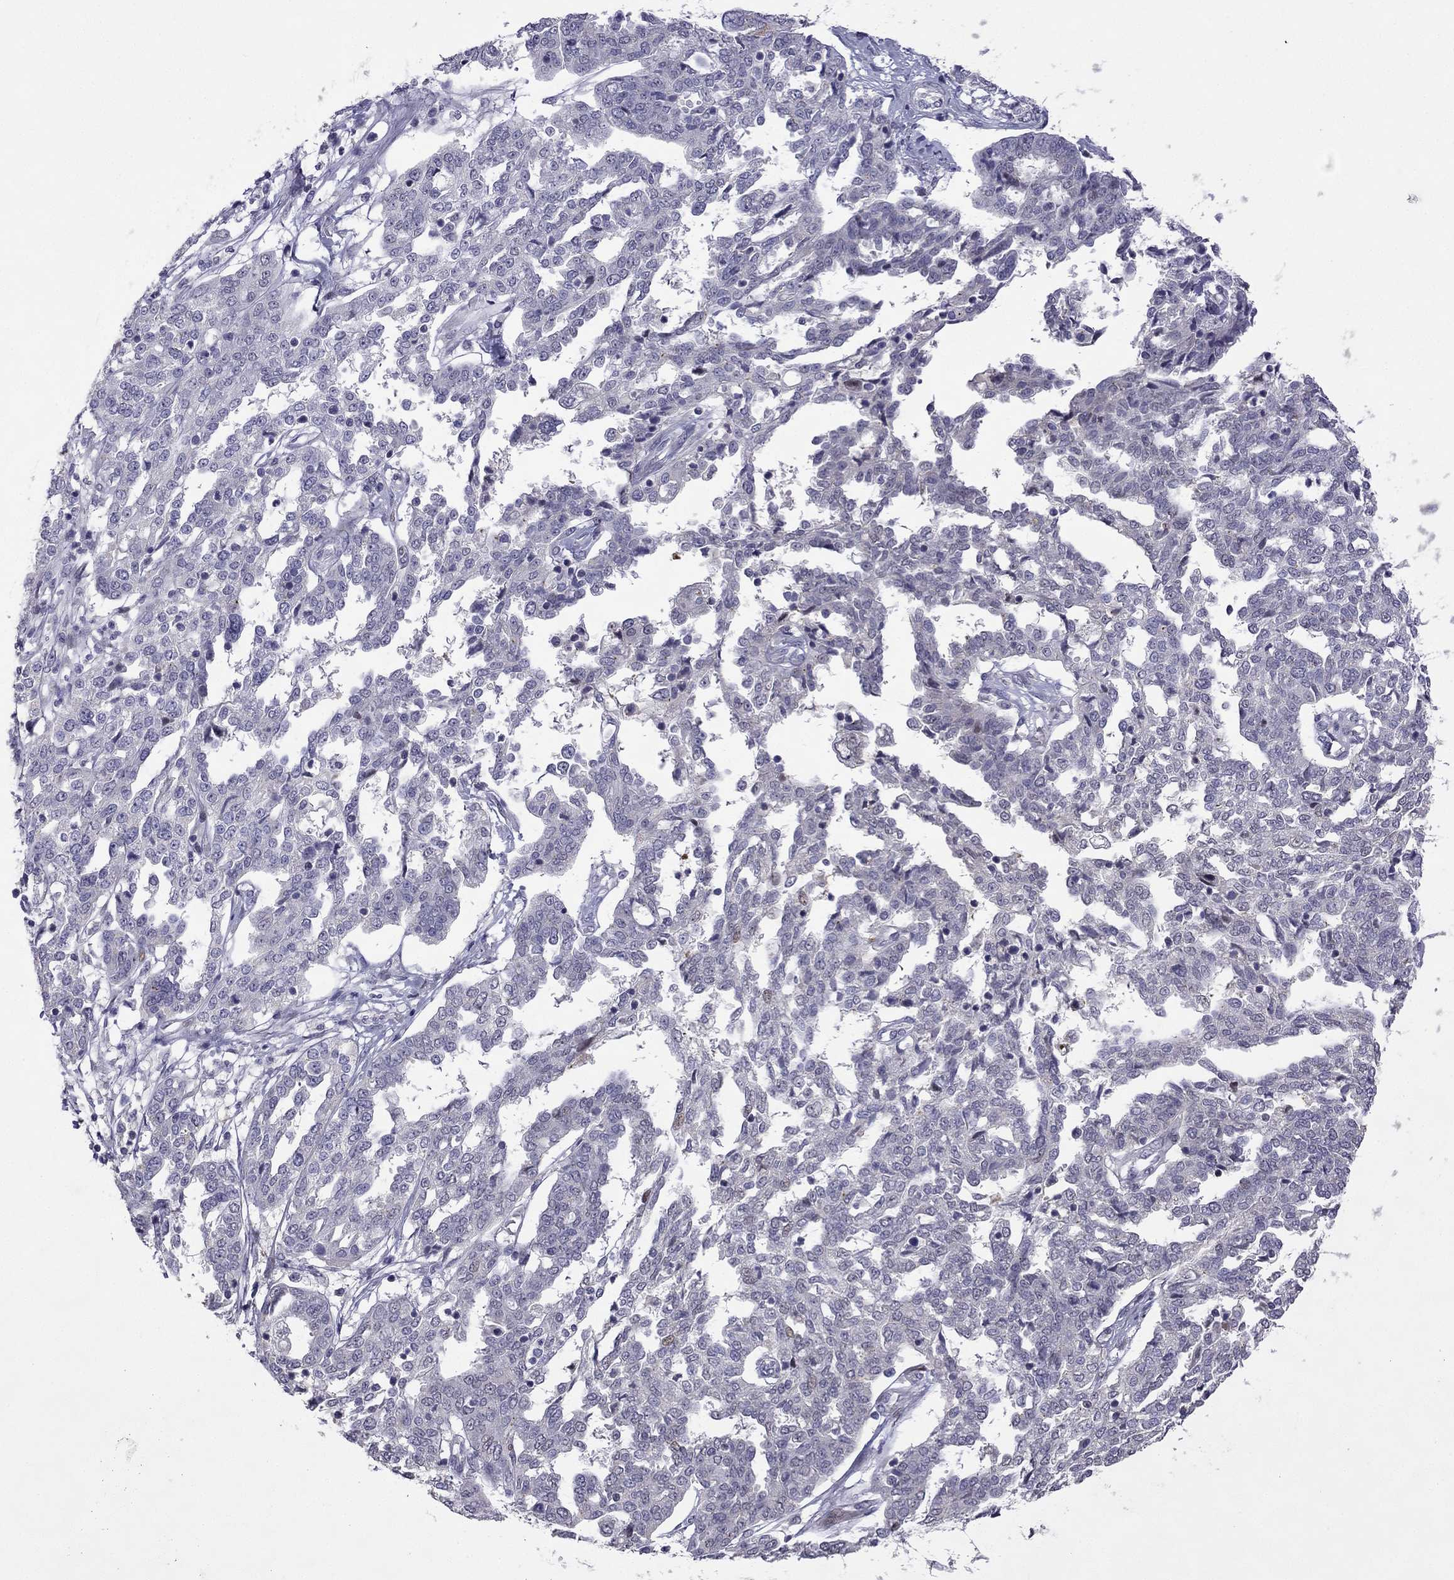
{"staining": {"intensity": "negative", "quantity": "none", "location": "none"}, "tissue": "ovarian cancer", "cell_type": "Tumor cells", "image_type": "cancer", "snomed": [{"axis": "morphology", "description": "Cystadenocarcinoma, serous, NOS"}, {"axis": "topography", "description": "Ovary"}], "caption": "An immunohistochemistry (IHC) histopathology image of serous cystadenocarcinoma (ovarian) is shown. There is no staining in tumor cells of serous cystadenocarcinoma (ovarian). (Brightfield microscopy of DAB IHC at high magnification).", "gene": "CFAP70", "patient": {"sex": "female", "age": 67}}